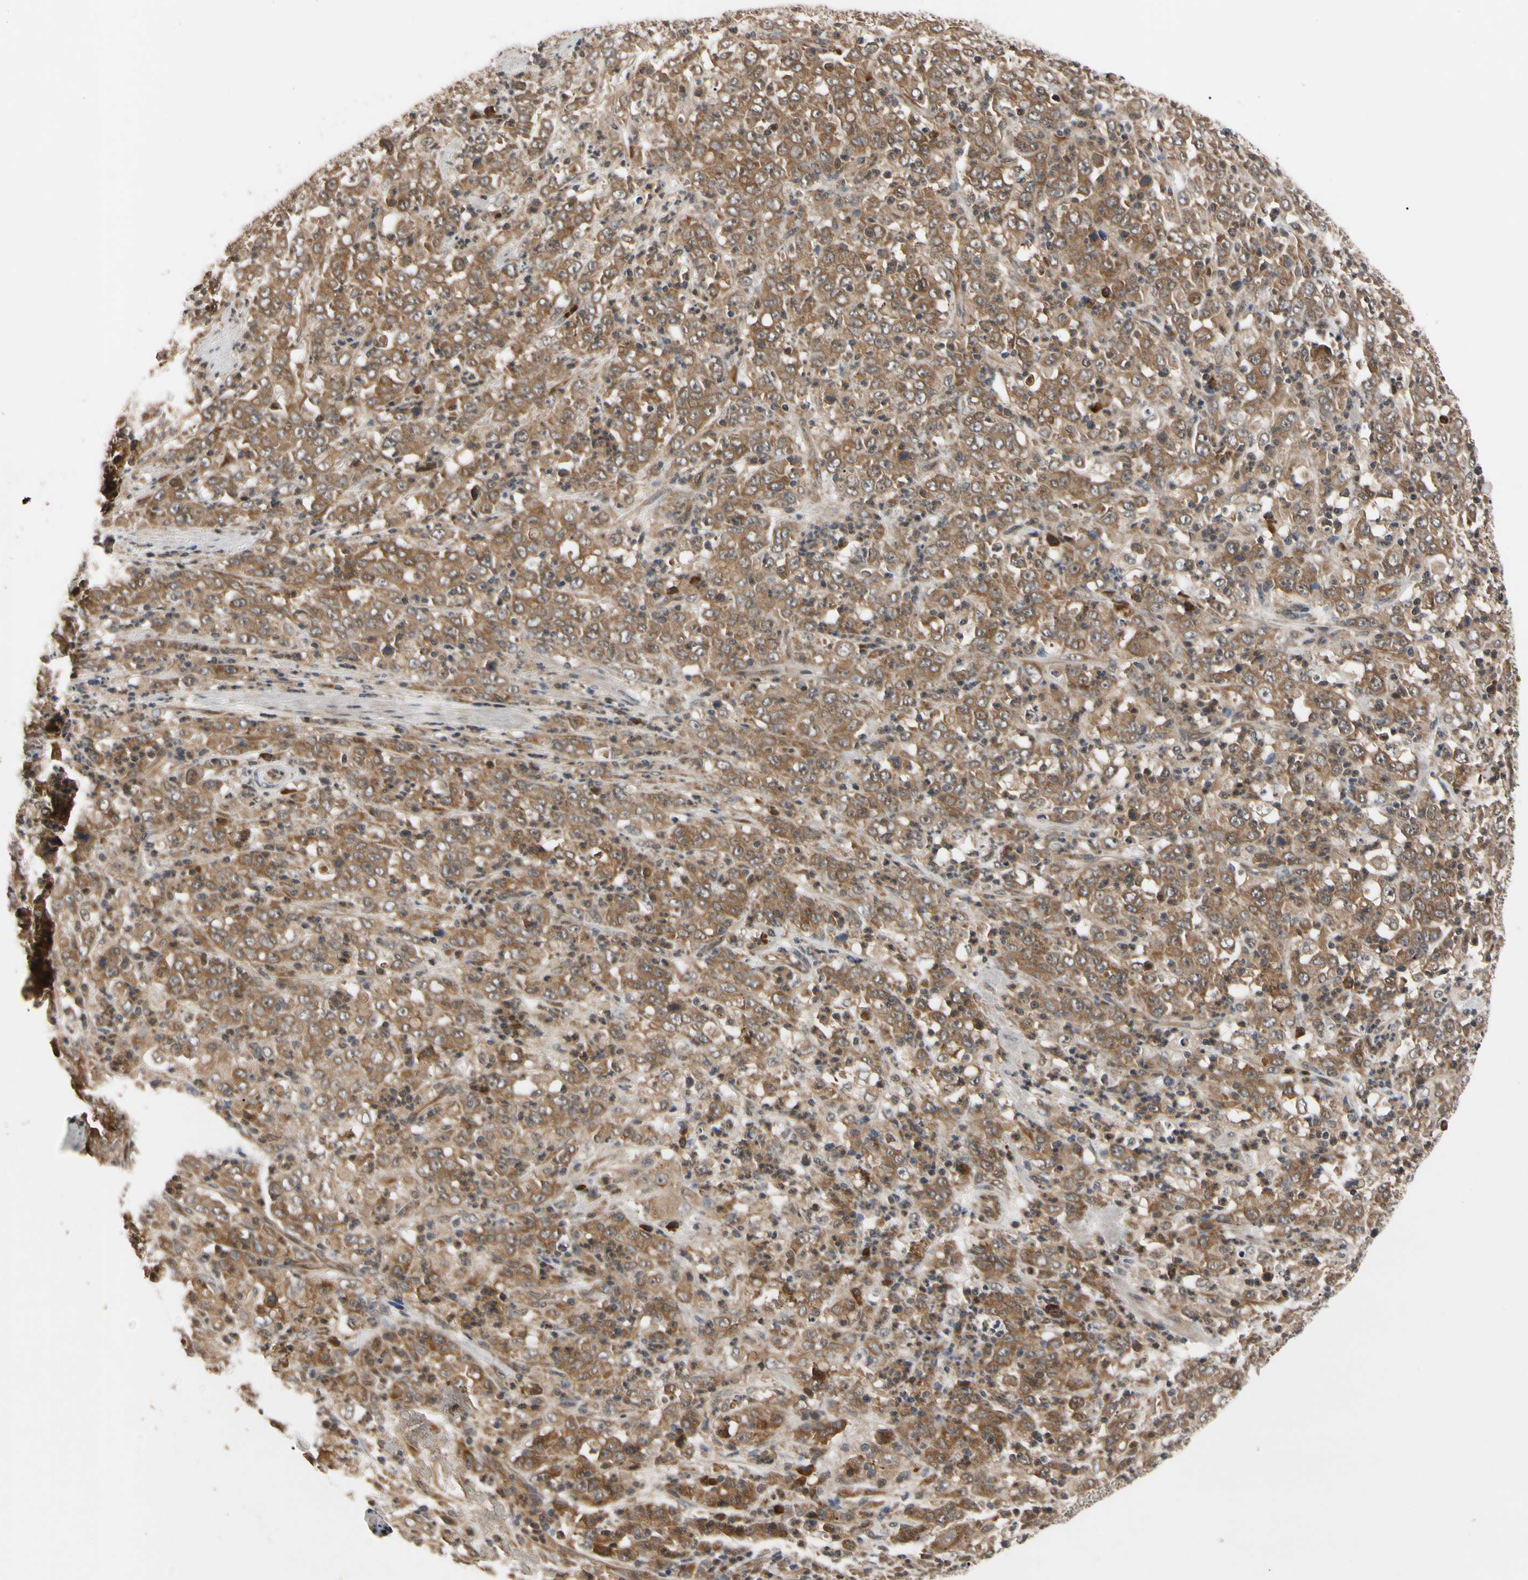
{"staining": {"intensity": "moderate", "quantity": ">75%", "location": "cytoplasmic/membranous"}, "tissue": "stomach cancer", "cell_type": "Tumor cells", "image_type": "cancer", "snomed": [{"axis": "morphology", "description": "Adenocarcinoma, NOS"}, {"axis": "topography", "description": "Stomach, lower"}], "caption": "Immunohistochemistry (IHC) staining of stomach cancer (adenocarcinoma), which reveals medium levels of moderate cytoplasmic/membranous expression in approximately >75% of tumor cells indicating moderate cytoplasmic/membranous protein staining. The staining was performed using DAB (brown) for protein detection and nuclei were counterstained in hematoxylin (blue).", "gene": "CYTIP", "patient": {"sex": "female", "age": 71}}